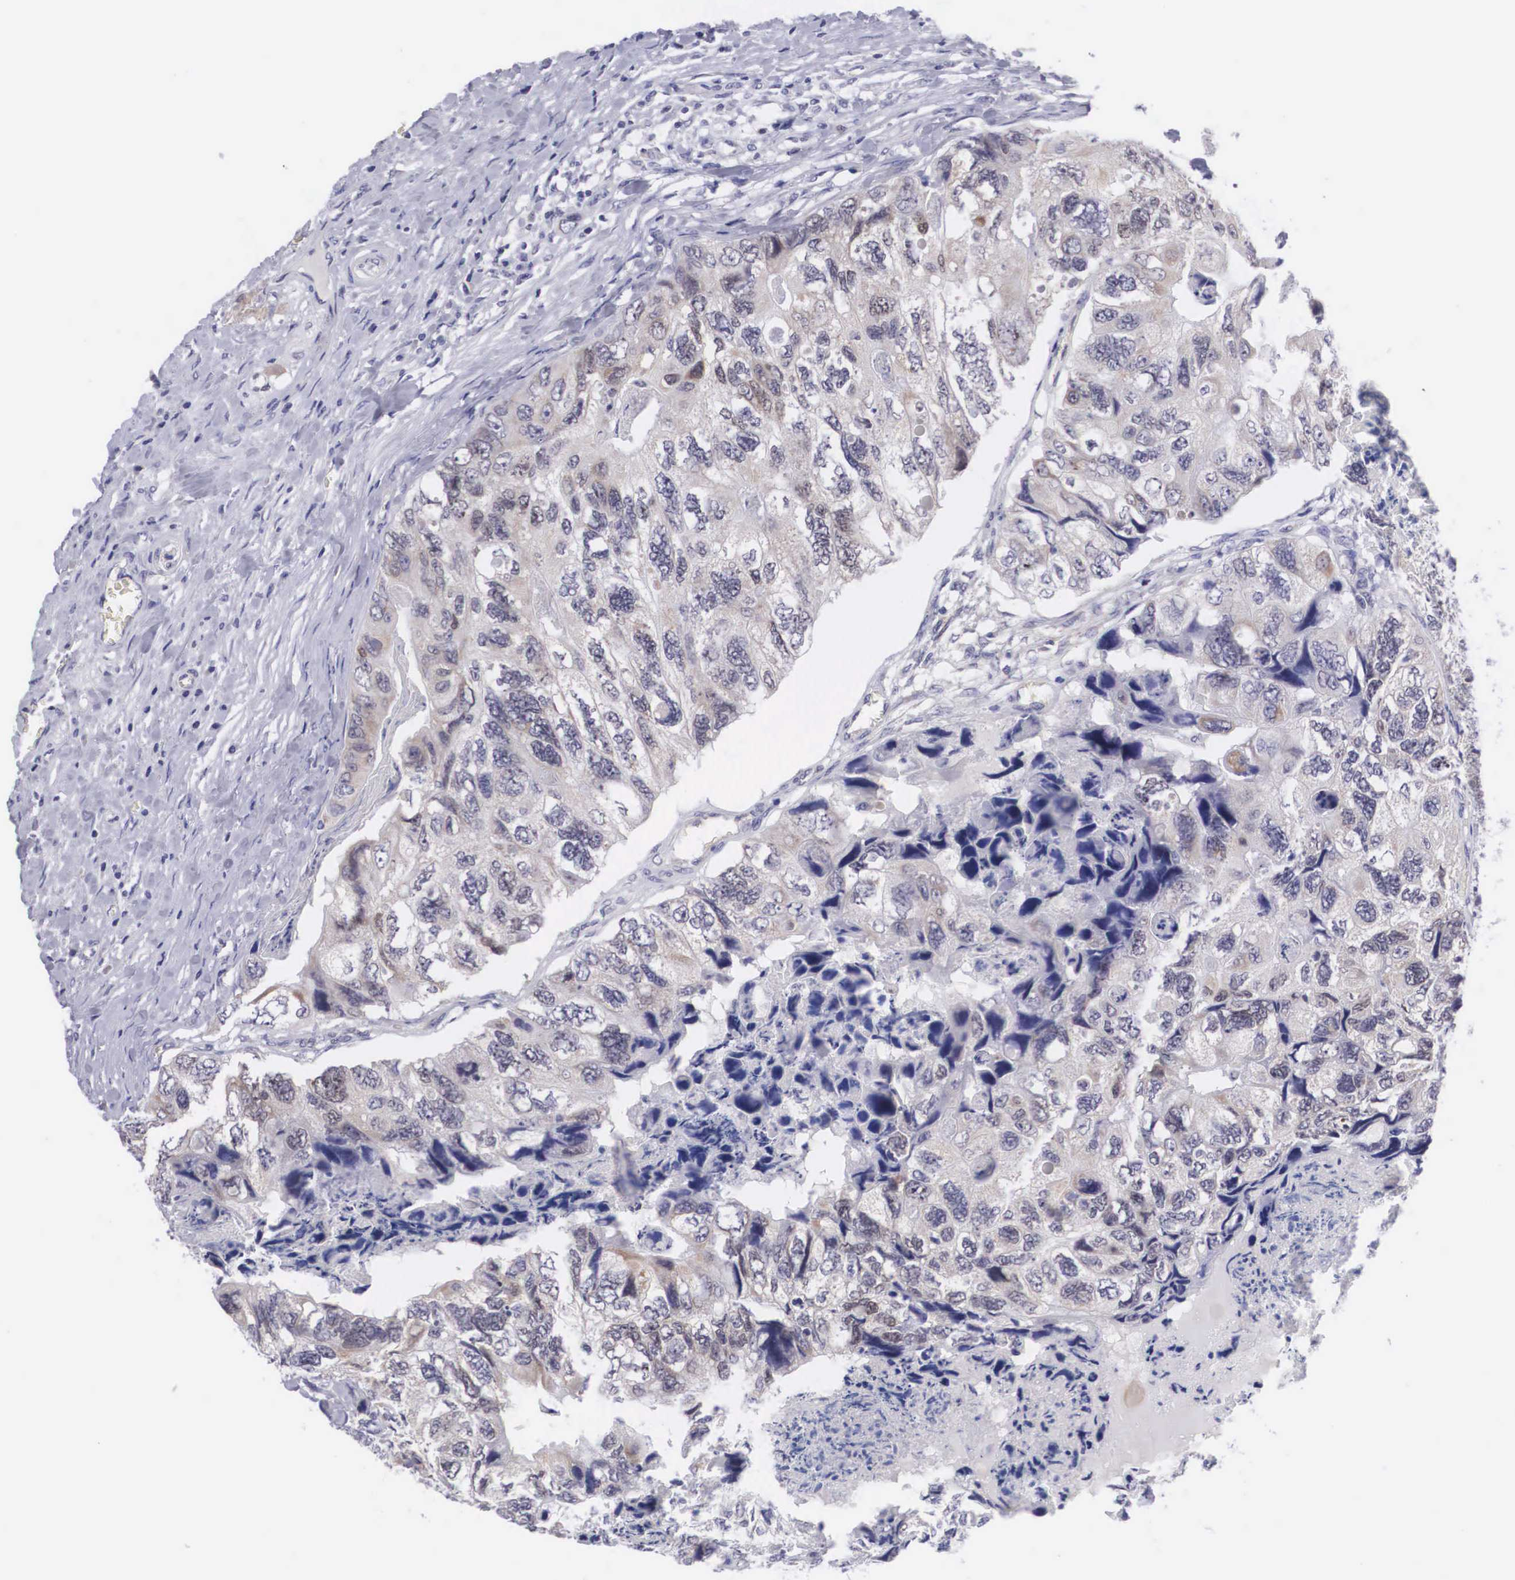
{"staining": {"intensity": "moderate", "quantity": "25%-75%", "location": "cytoplasmic/membranous"}, "tissue": "colorectal cancer", "cell_type": "Tumor cells", "image_type": "cancer", "snomed": [{"axis": "morphology", "description": "Adenocarcinoma, NOS"}, {"axis": "topography", "description": "Rectum"}], "caption": "High-magnification brightfield microscopy of colorectal cancer stained with DAB (3,3'-diaminobenzidine) (brown) and counterstained with hematoxylin (blue). tumor cells exhibit moderate cytoplasmic/membranous expression is seen in about25%-75% of cells. (DAB = brown stain, brightfield microscopy at high magnification).", "gene": "SOX11", "patient": {"sex": "female", "age": 82}}